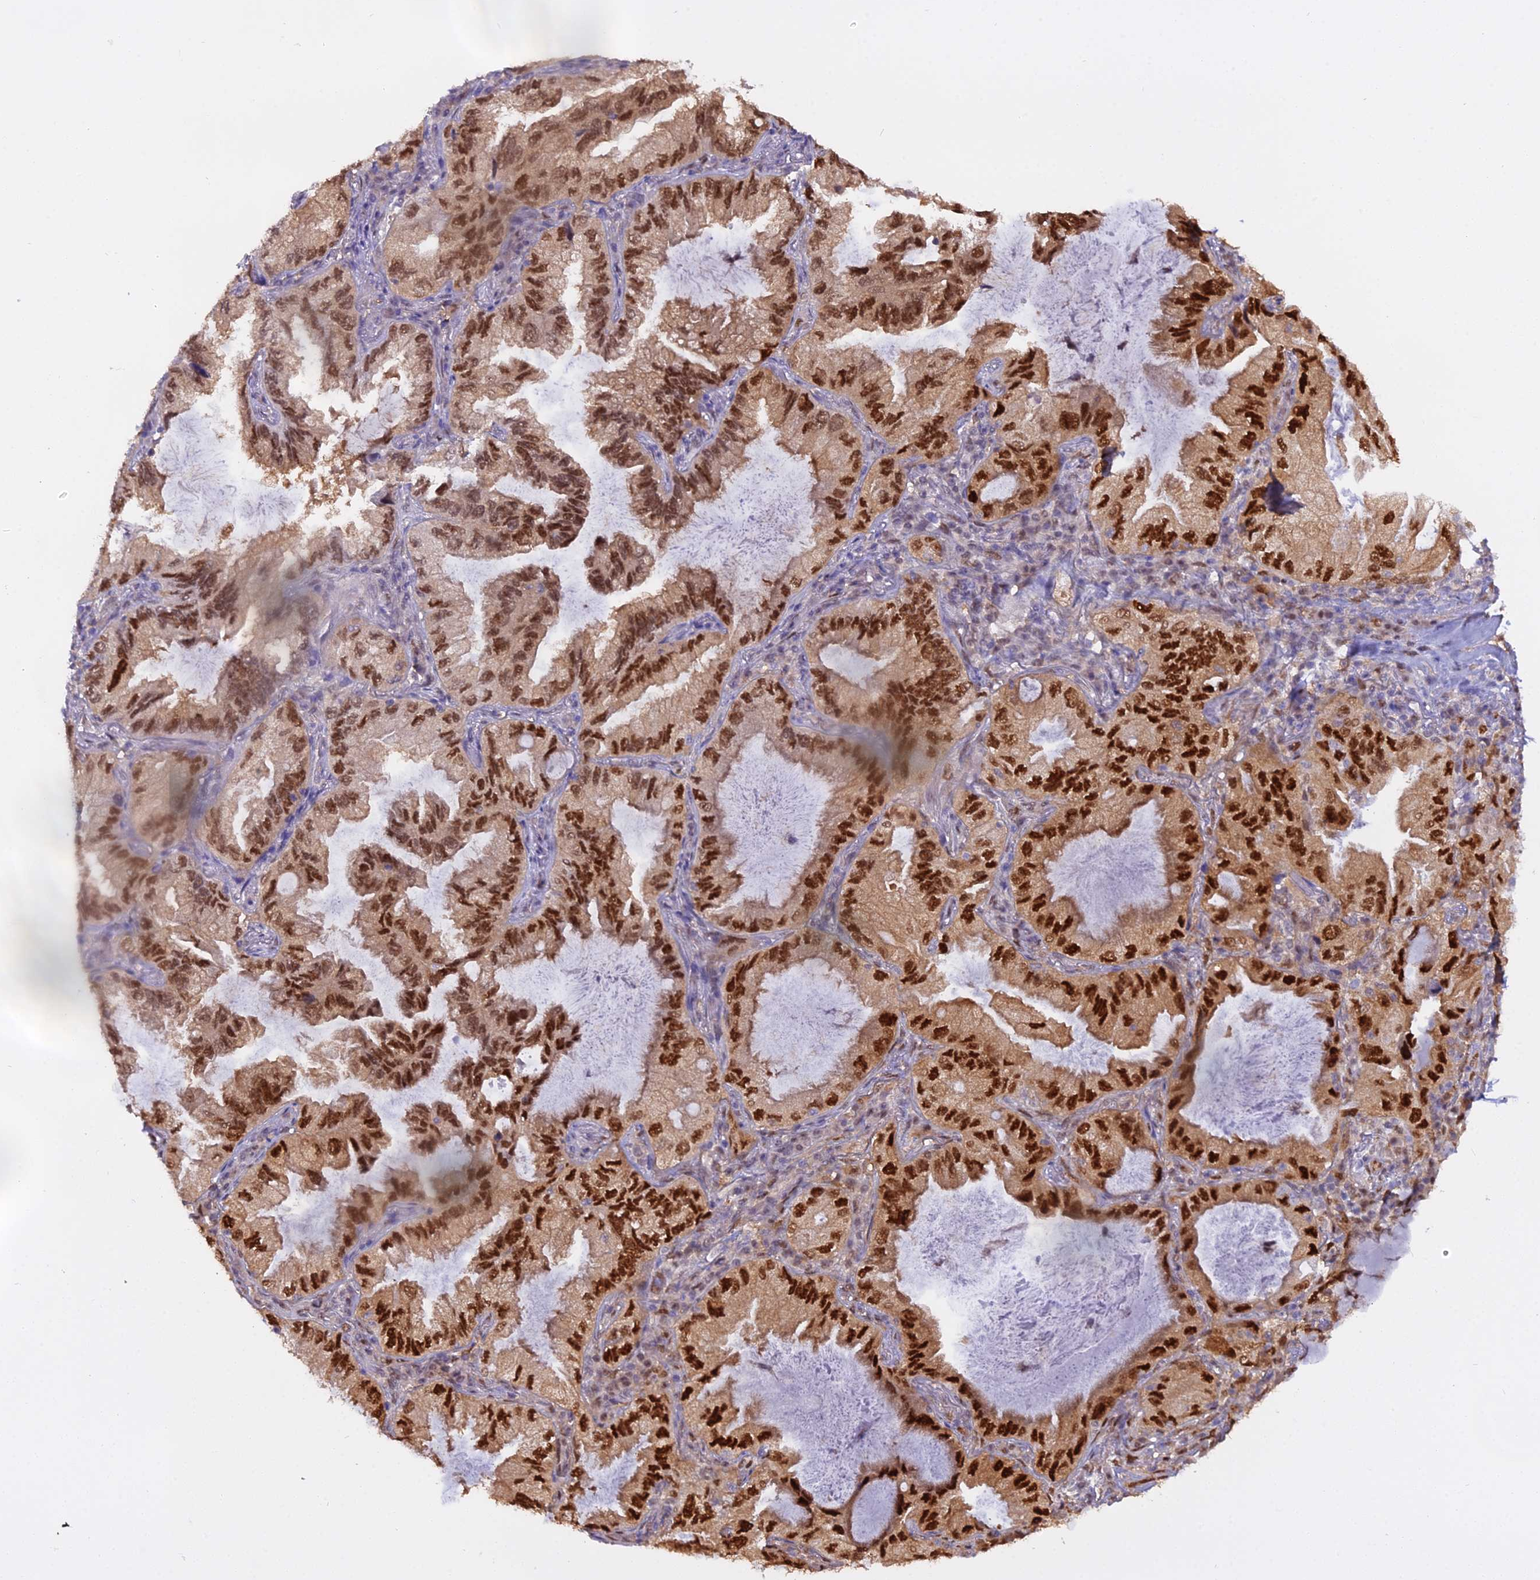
{"staining": {"intensity": "strong", "quantity": ">75%", "location": "nuclear"}, "tissue": "lung cancer", "cell_type": "Tumor cells", "image_type": "cancer", "snomed": [{"axis": "morphology", "description": "Adenocarcinoma, NOS"}, {"axis": "topography", "description": "Lung"}], "caption": "Protein expression by IHC demonstrates strong nuclear staining in approximately >75% of tumor cells in lung adenocarcinoma.", "gene": "NPEPL1", "patient": {"sex": "female", "age": 69}}